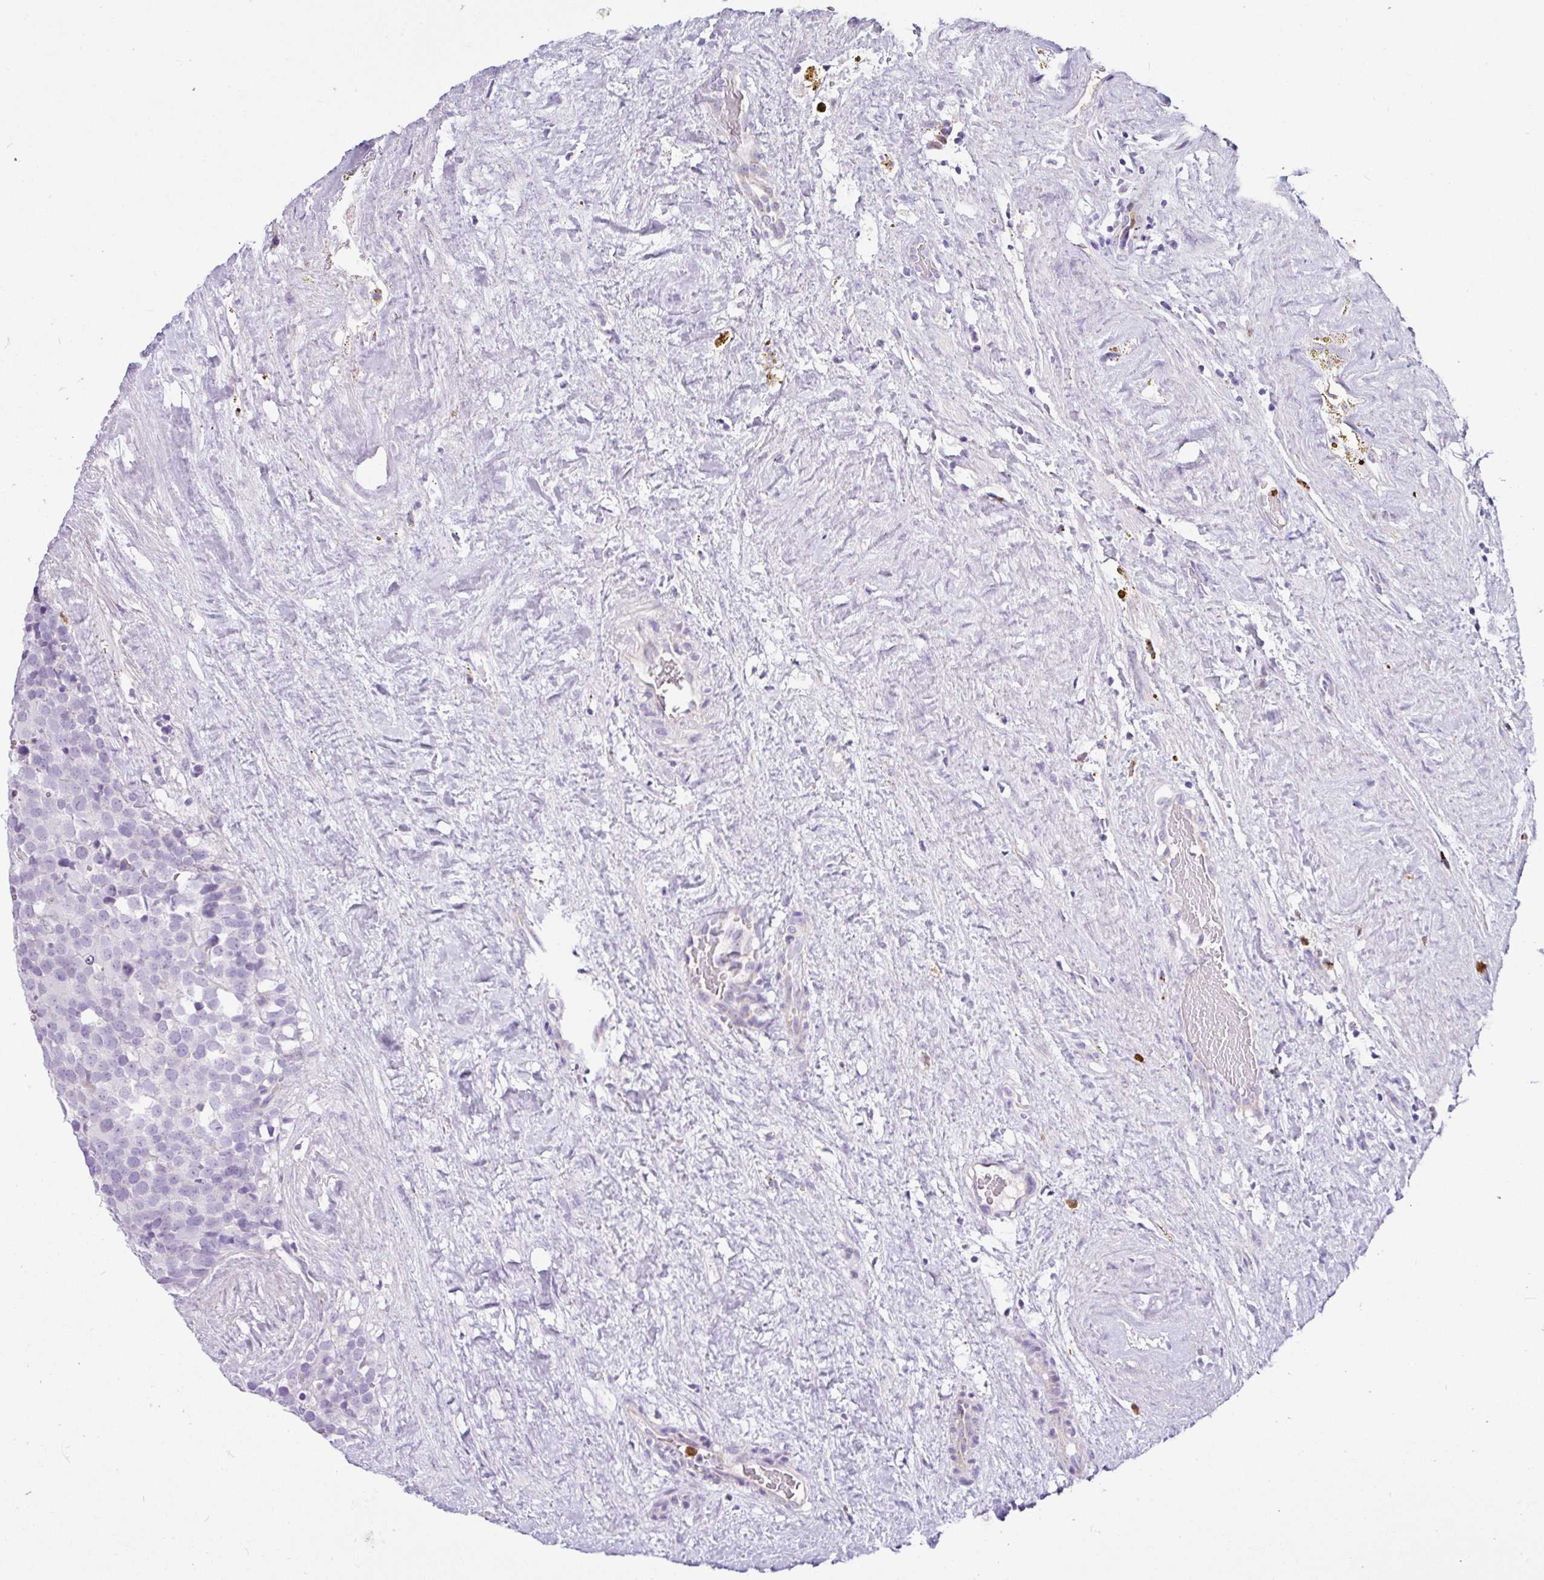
{"staining": {"intensity": "negative", "quantity": "none", "location": "none"}, "tissue": "testis cancer", "cell_type": "Tumor cells", "image_type": "cancer", "snomed": [{"axis": "morphology", "description": "Seminoma, NOS"}, {"axis": "topography", "description": "Testis"}], "caption": "The micrograph exhibits no staining of tumor cells in testis cancer (seminoma).", "gene": "SH2D3C", "patient": {"sex": "male", "age": 71}}